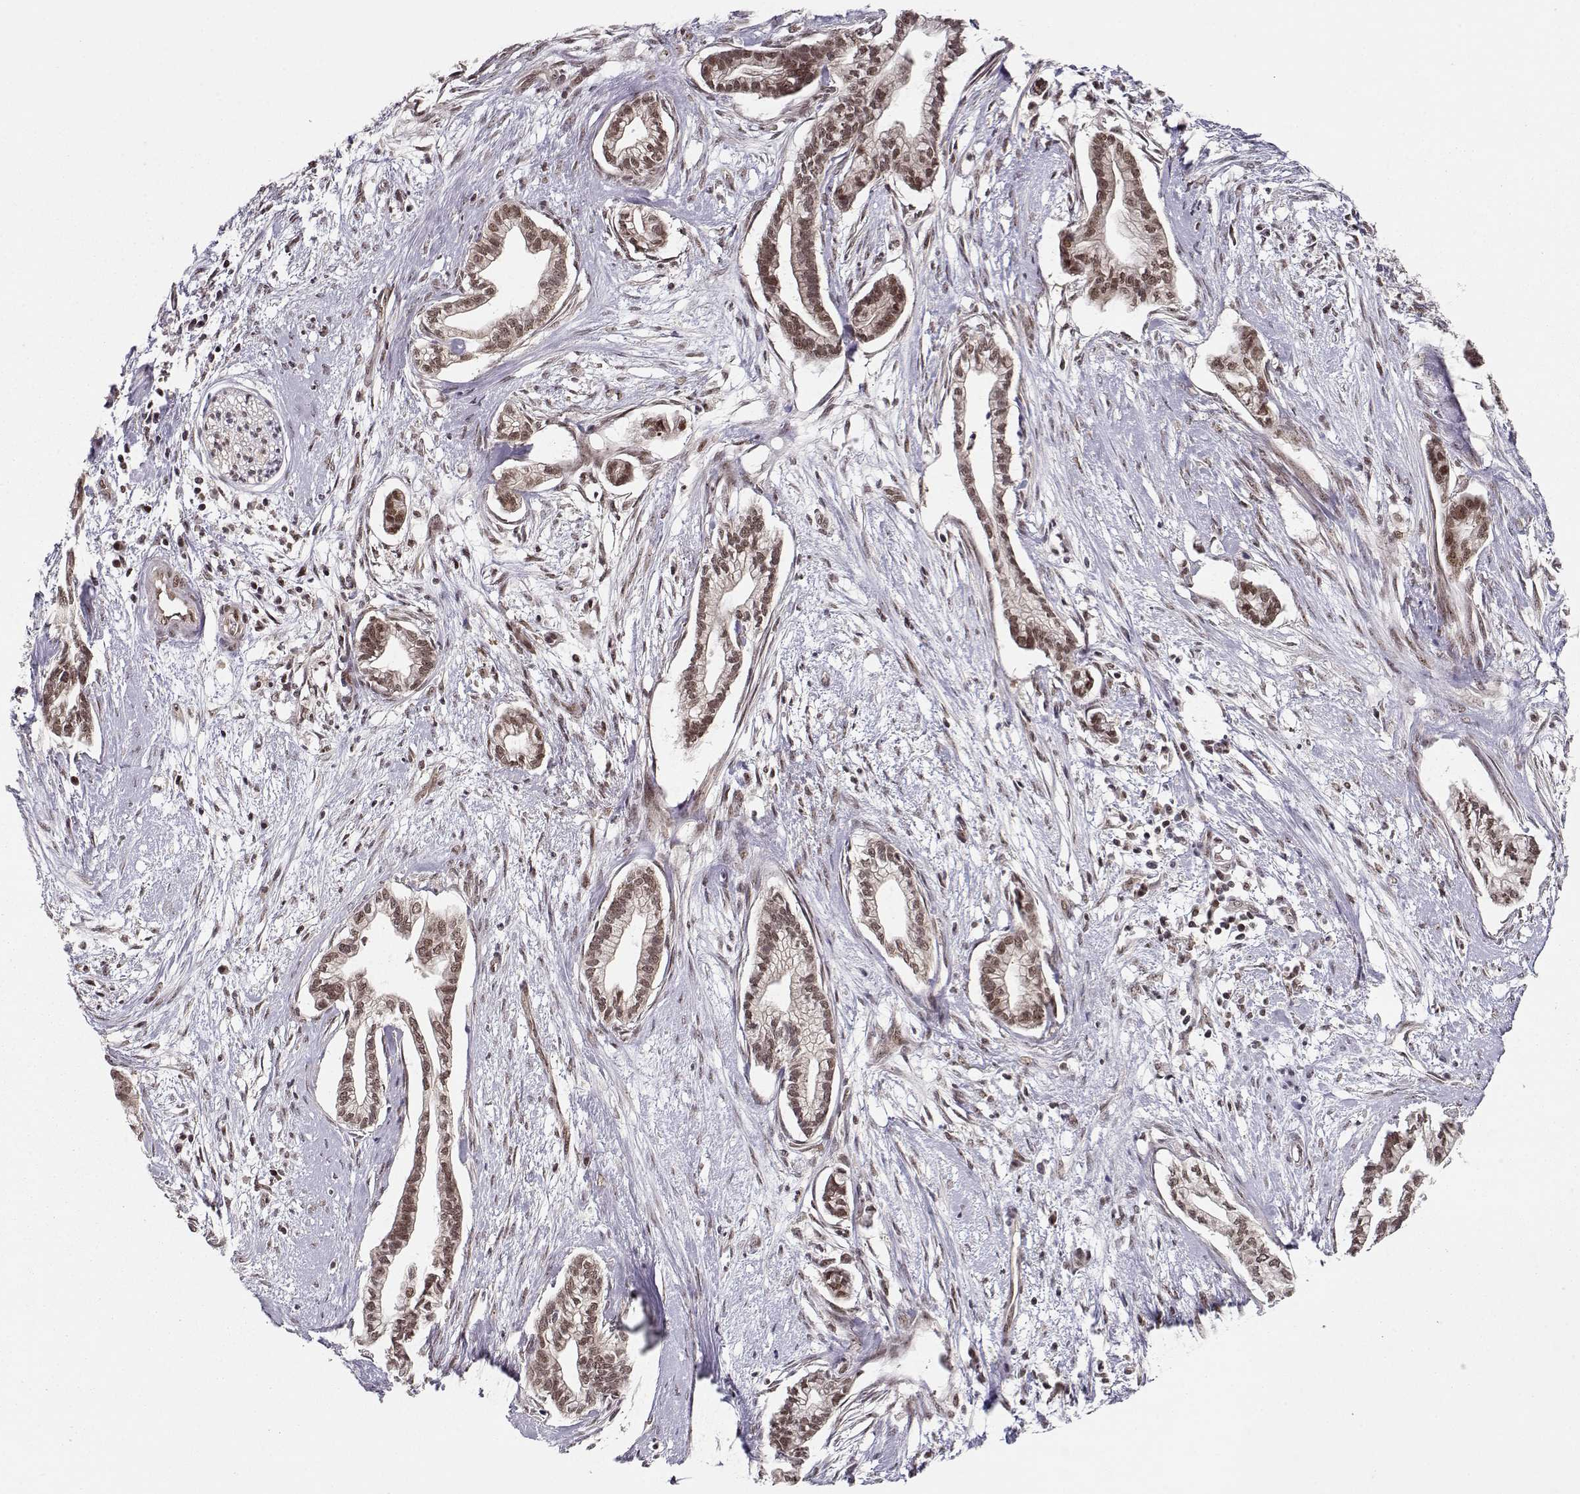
{"staining": {"intensity": "weak", "quantity": ">75%", "location": "nuclear"}, "tissue": "cervical cancer", "cell_type": "Tumor cells", "image_type": "cancer", "snomed": [{"axis": "morphology", "description": "Adenocarcinoma, NOS"}, {"axis": "topography", "description": "Cervix"}], "caption": "This image shows immunohistochemistry (IHC) staining of cervical adenocarcinoma, with low weak nuclear expression in approximately >75% of tumor cells.", "gene": "CSNK2A1", "patient": {"sex": "female", "age": 62}}